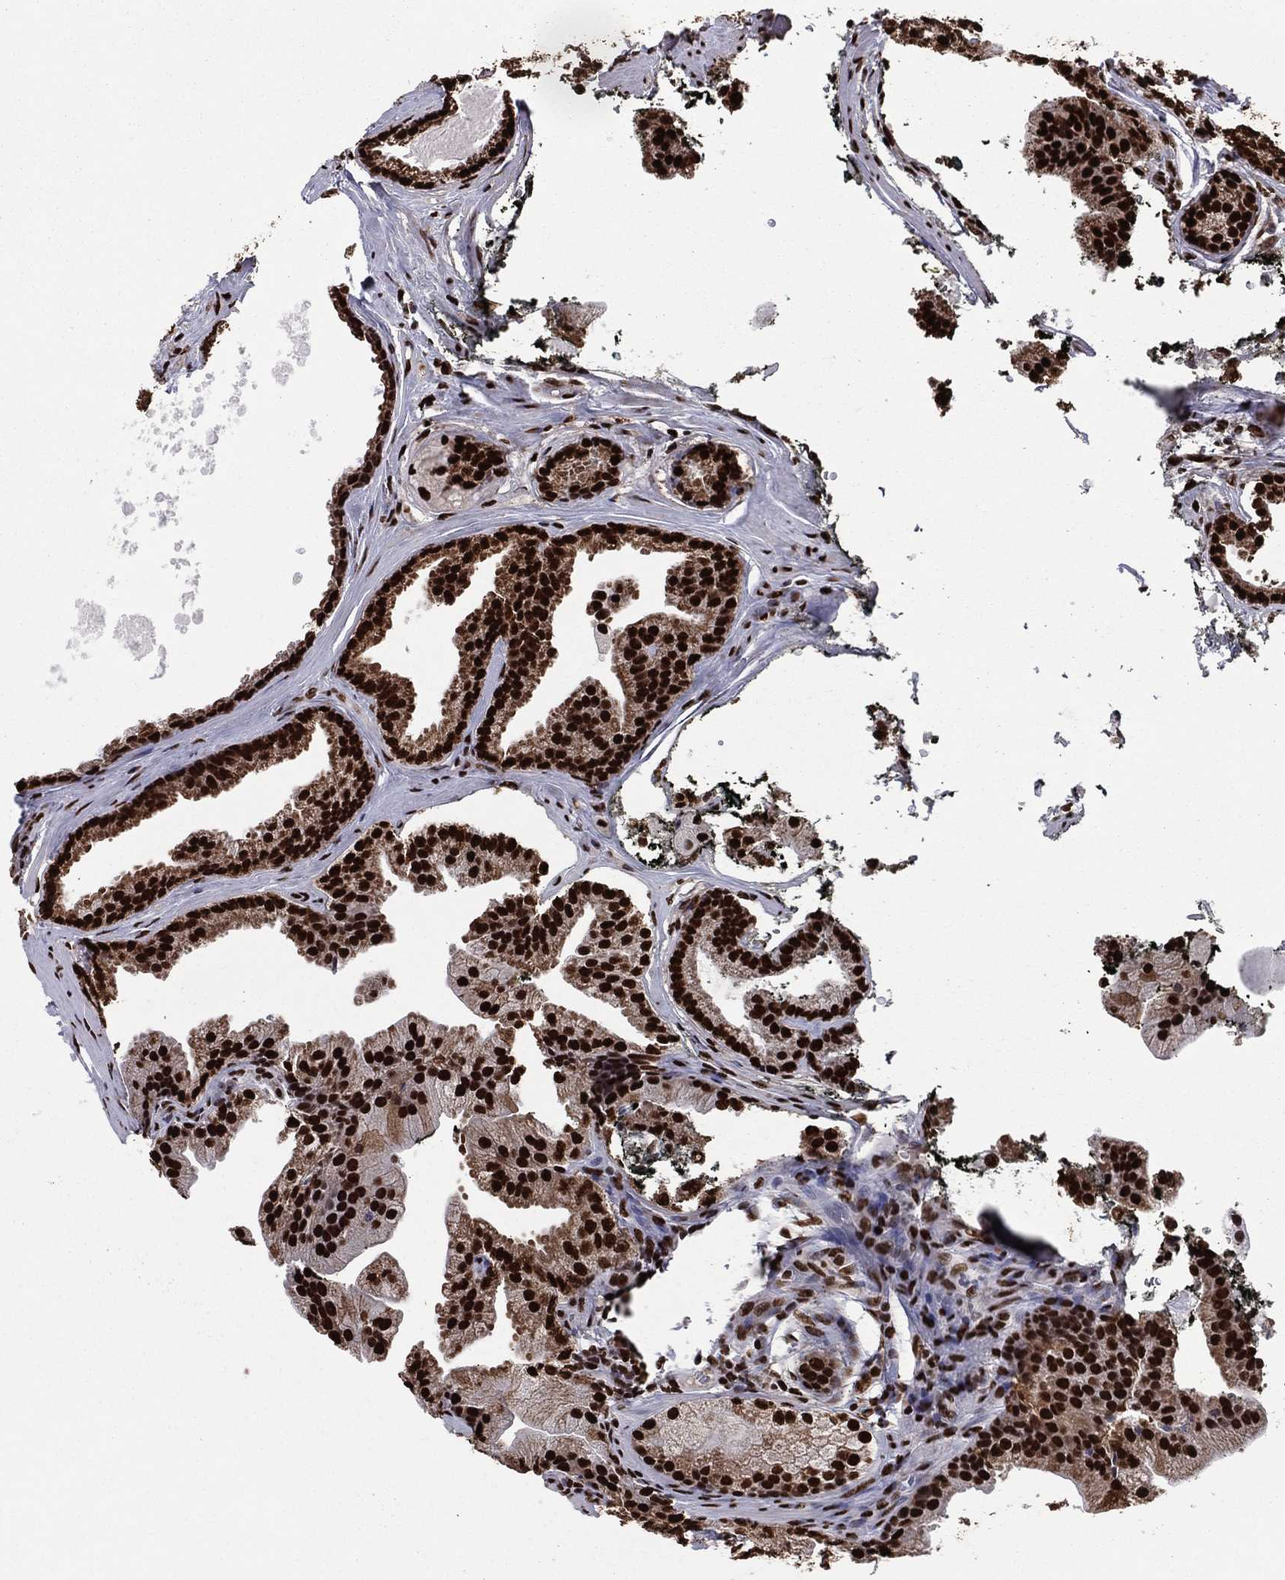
{"staining": {"intensity": "strong", "quantity": ">75%", "location": "nuclear"}, "tissue": "prostate cancer", "cell_type": "Tumor cells", "image_type": "cancer", "snomed": [{"axis": "morphology", "description": "Adenocarcinoma, NOS"}, {"axis": "morphology", "description": "Adenocarcinoma, High grade"}, {"axis": "topography", "description": "Prostate"}], "caption": "DAB immunohistochemical staining of prostate cancer displays strong nuclear protein expression in approximately >75% of tumor cells.", "gene": "TP53BP1", "patient": {"sex": "male", "age": 64}}